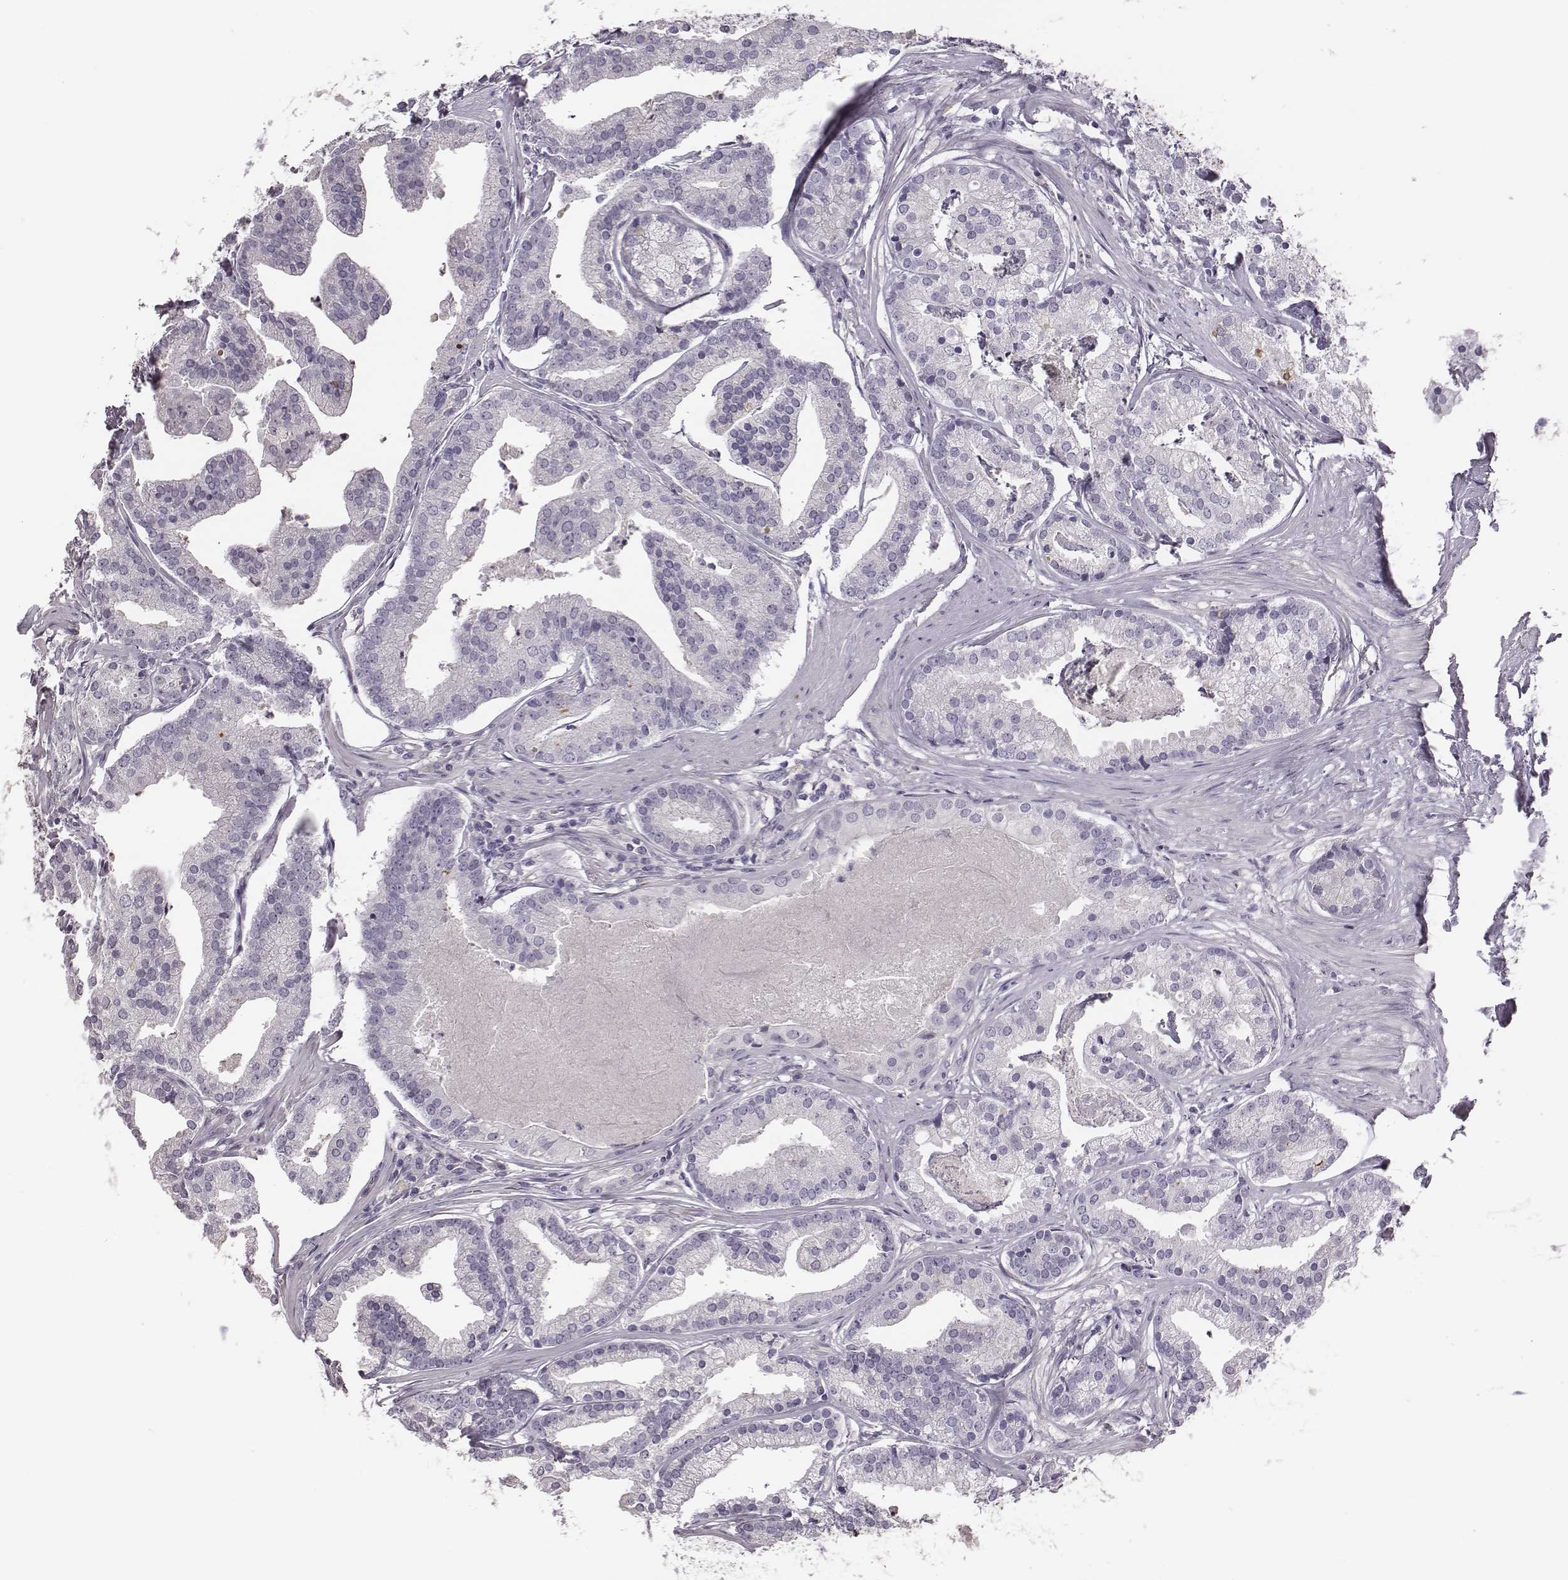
{"staining": {"intensity": "negative", "quantity": "none", "location": "none"}, "tissue": "prostate cancer", "cell_type": "Tumor cells", "image_type": "cancer", "snomed": [{"axis": "morphology", "description": "Adenocarcinoma, NOS"}, {"axis": "topography", "description": "Prostate and seminal vesicle, NOS"}, {"axis": "topography", "description": "Prostate"}], "caption": "Tumor cells show no significant protein expression in prostate adenocarcinoma.", "gene": "GUCA1A", "patient": {"sex": "male", "age": 44}}